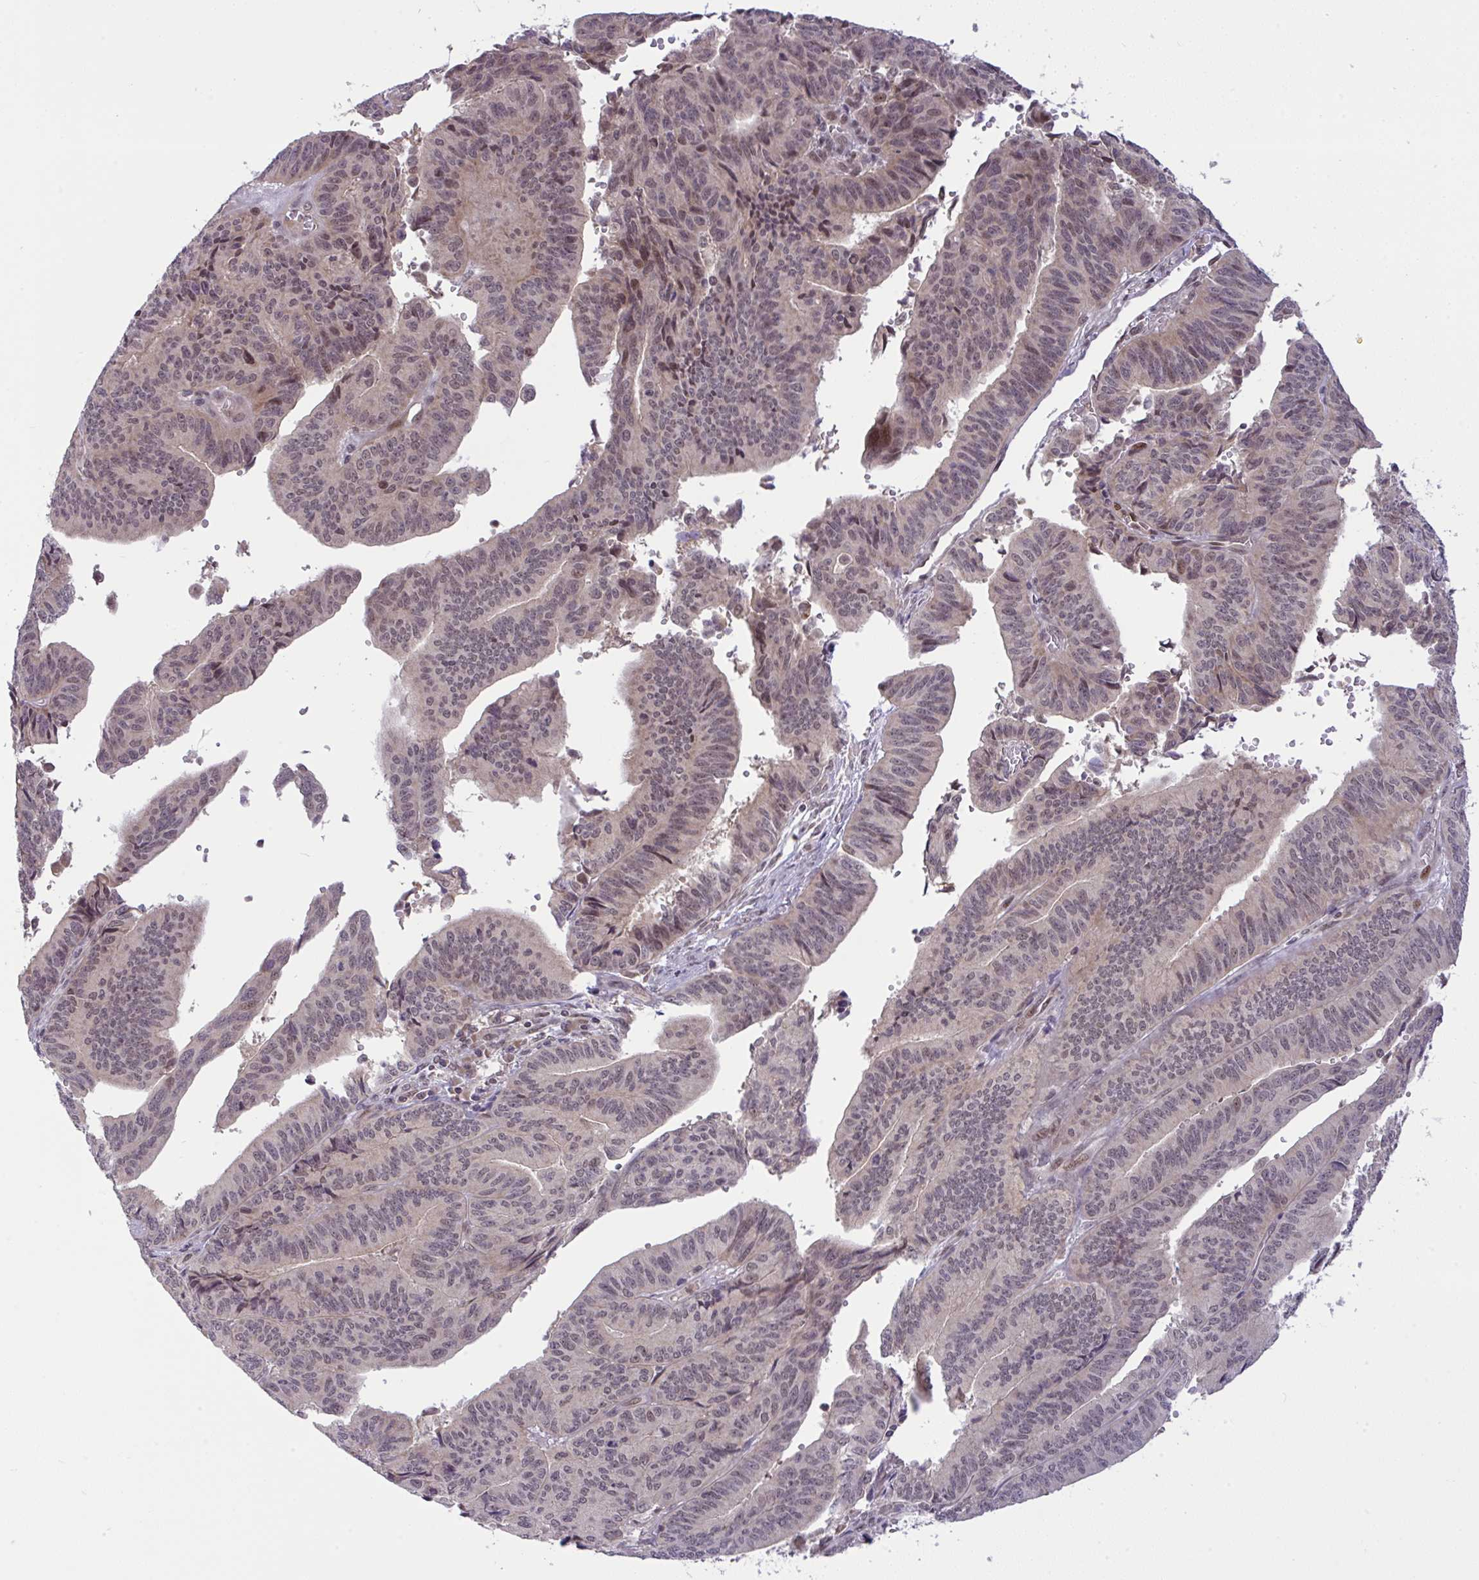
{"staining": {"intensity": "moderate", "quantity": ">75%", "location": "cytoplasmic/membranous,nuclear"}, "tissue": "endometrial cancer", "cell_type": "Tumor cells", "image_type": "cancer", "snomed": [{"axis": "morphology", "description": "Adenocarcinoma, NOS"}, {"axis": "topography", "description": "Endometrium"}], "caption": "A medium amount of moderate cytoplasmic/membranous and nuclear expression is present in approximately >75% of tumor cells in endometrial cancer tissue.", "gene": "KLF2", "patient": {"sex": "female", "age": 65}}